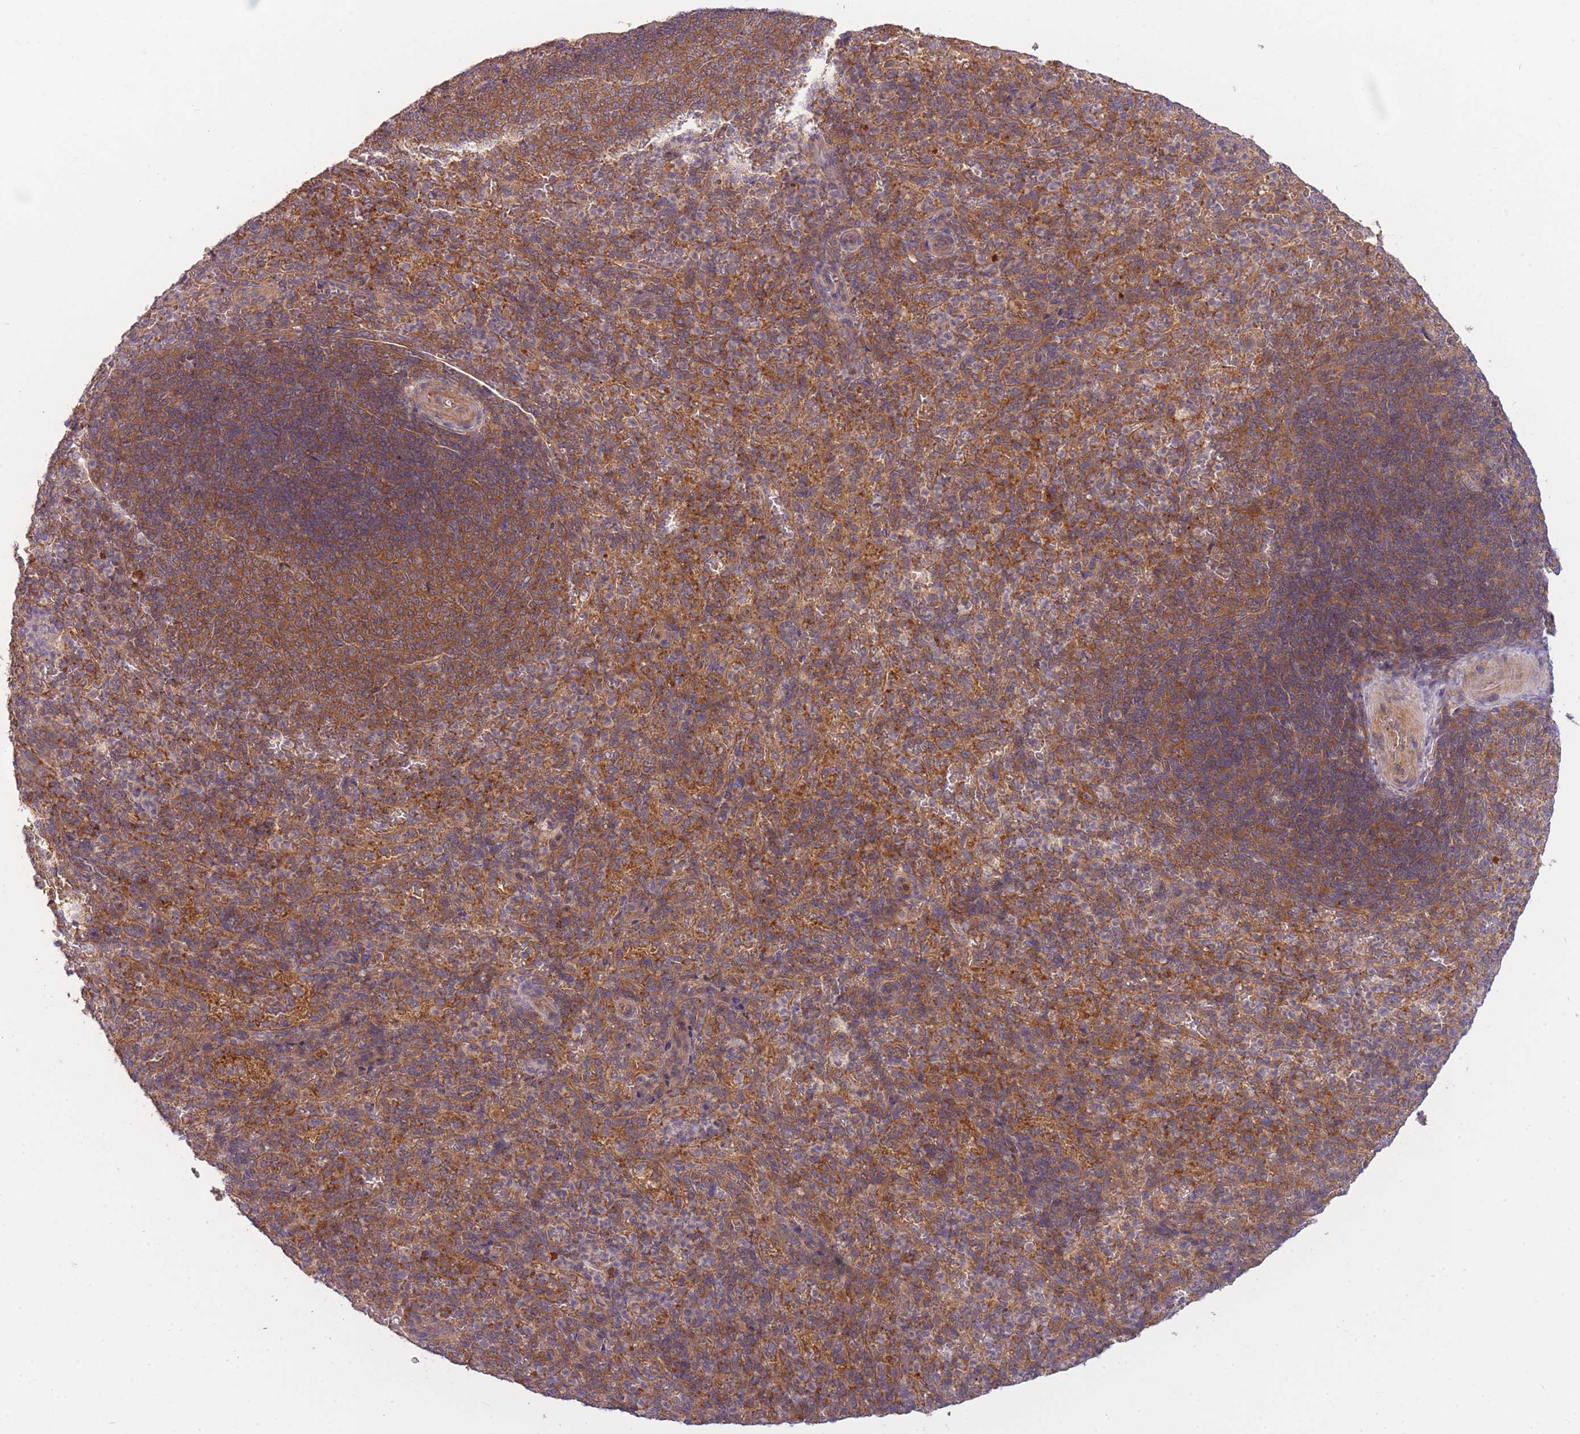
{"staining": {"intensity": "weak", "quantity": "25%-75%", "location": "cytoplasmic/membranous"}, "tissue": "spleen", "cell_type": "Cells in red pulp", "image_type": "normal", "snomed": [{"axis": "morphology", "description": "Normal tissue, NOS"}, {"axis": "topography", "description": "Spleen"}], "caption": "Protein expression analysis of normal spleen exhibits weak cytoplasmic/membranous positivity in about 25%-75% of cells in red pulp. (Stains: DAB in brown, nuclei in blue, Microscopy: brightfield microscopy at high magnification).", "gene": "PFDN6", "patient": {"sex": "female", "age": 21}}